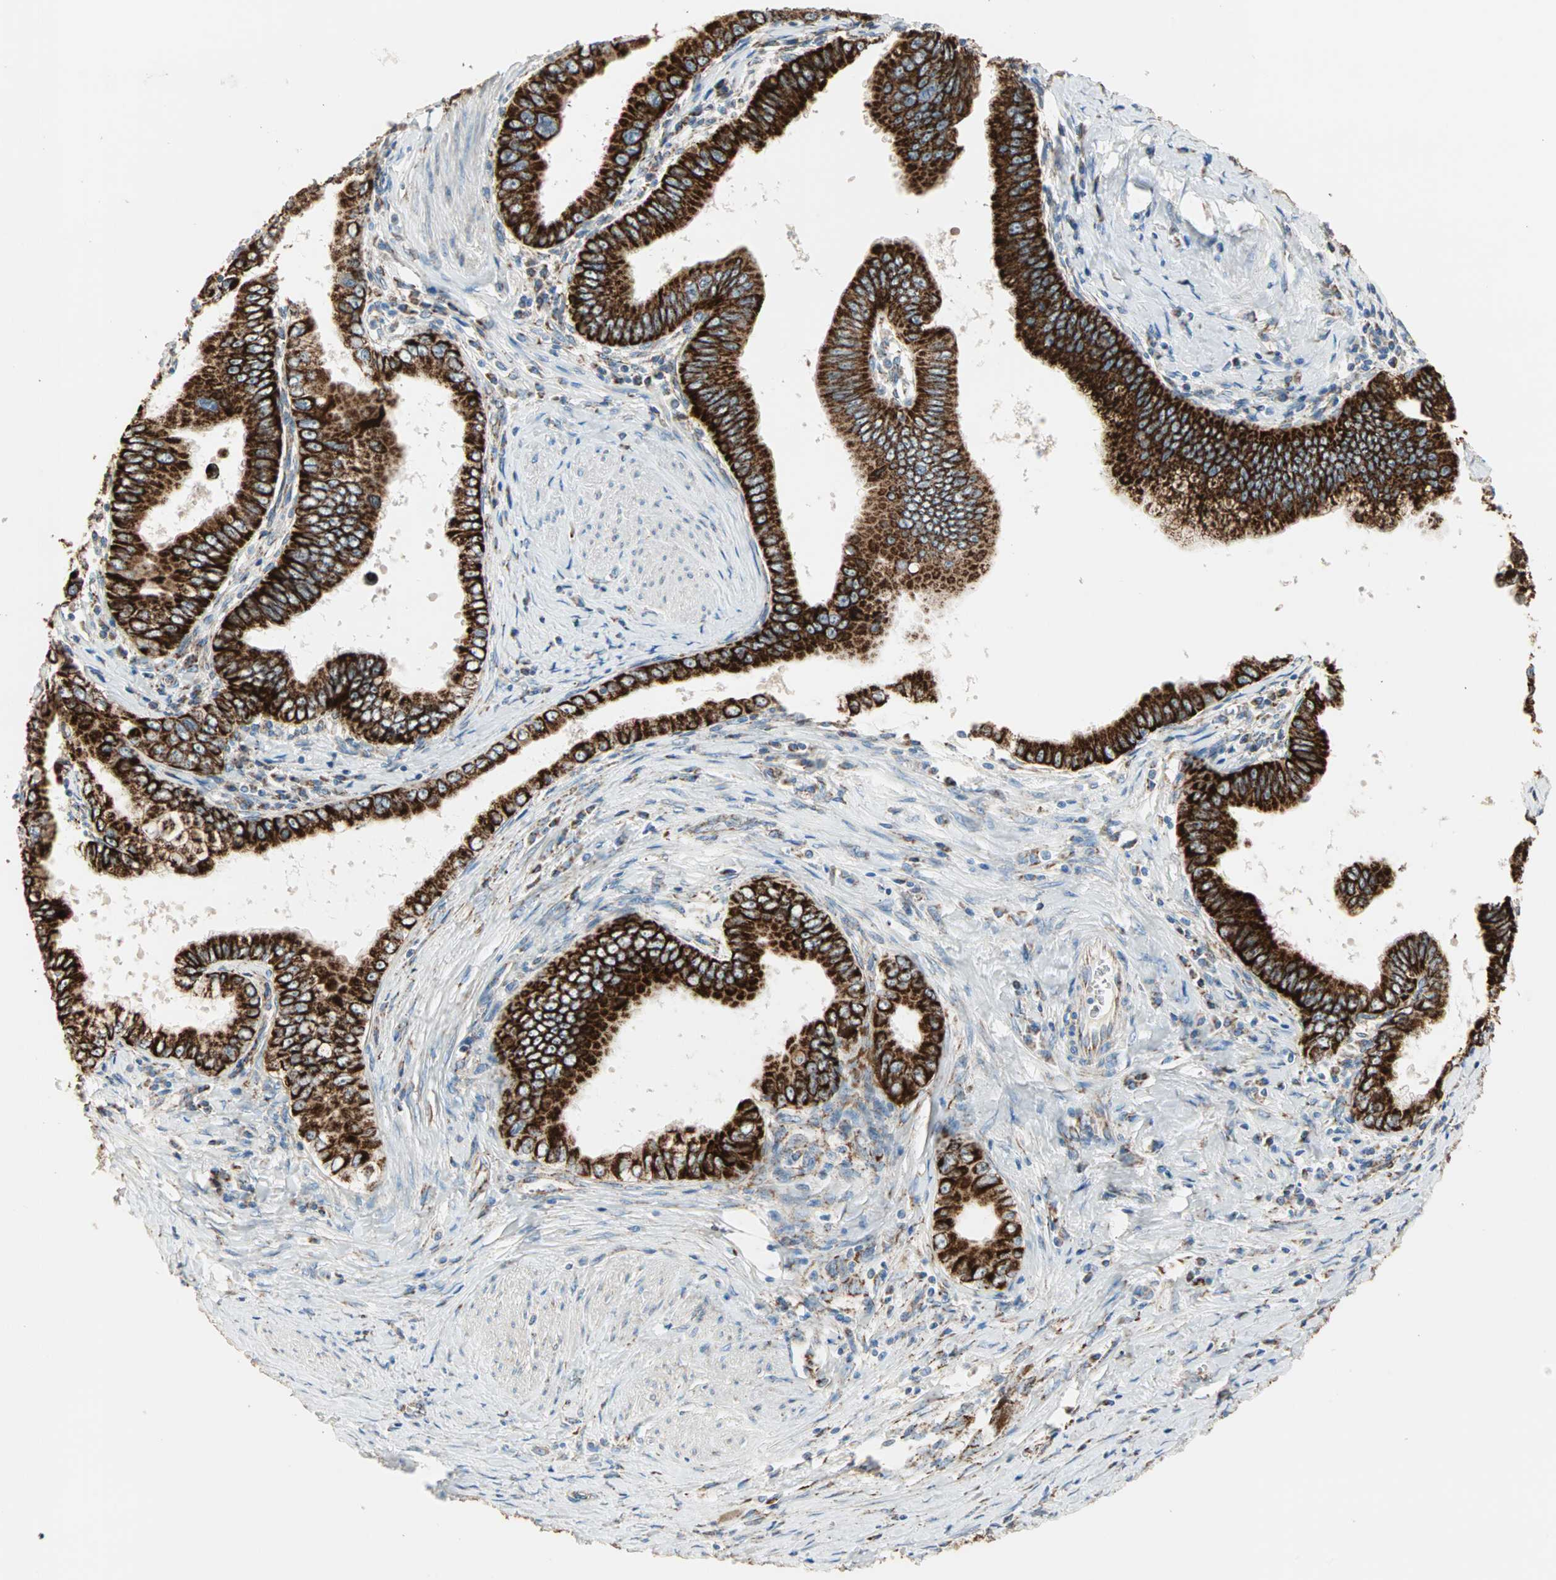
{"staining": {"intensity": "strong", "quantity": ">75%", "location": "cytoplasmic/membranous"}, "tissue": "pancreatic cancer", "cell_type": "Tumor cells", "image_type": "cancer", "snomed": [{"axis": "morphology", "description": "Normal tissue, NOS"}, {"axis": "topography", "description": "Lymph node"}], "caption": "Human pancreatic cancer stained with a protein marker reveals strong staining in tumor cells.", "gene": "TST", "patient": {"sex": "male", "age": 50}}